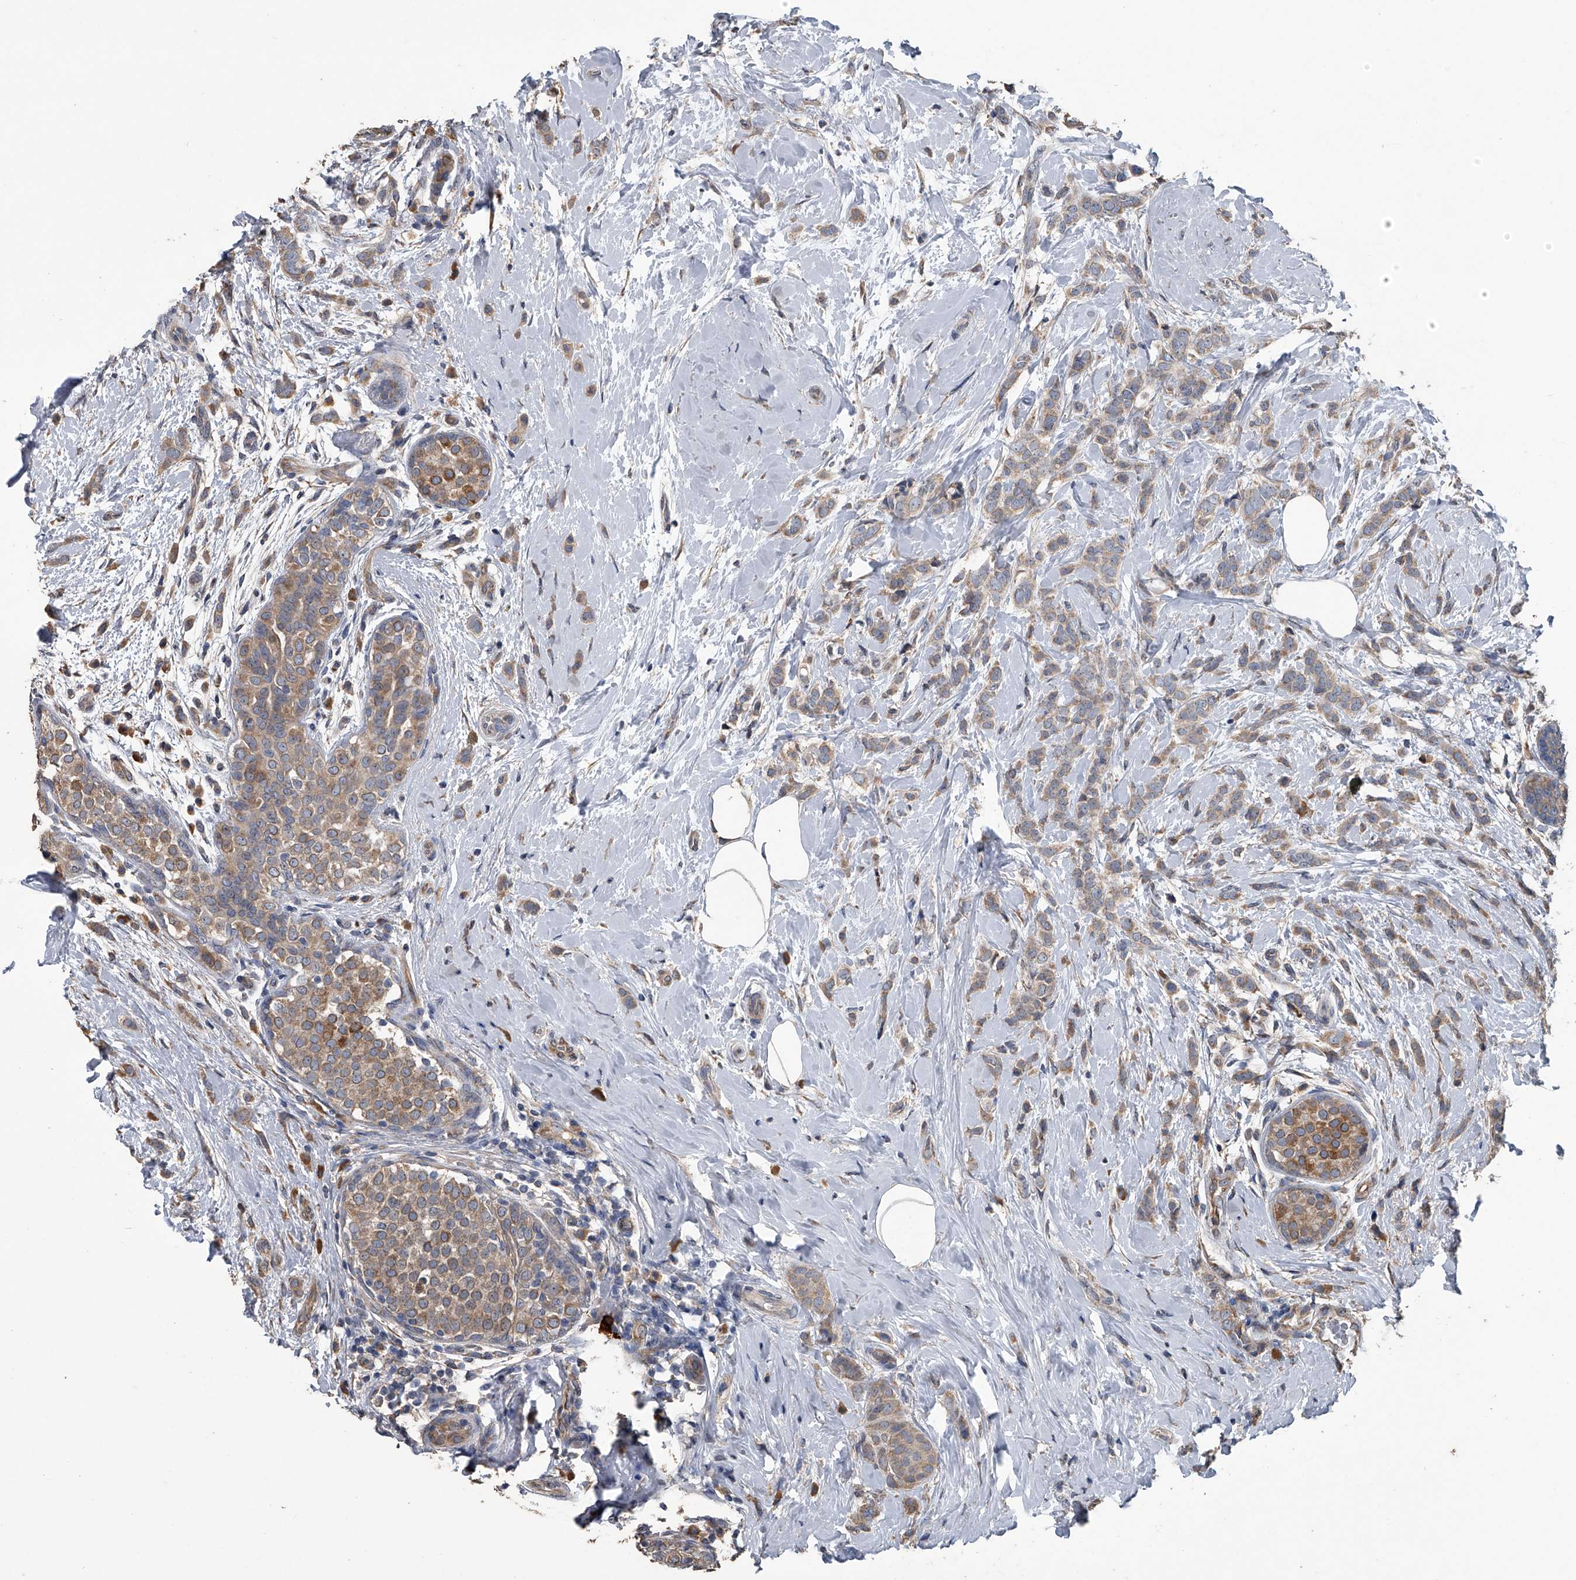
{"staining": {"intensity": "moderate", "quantity": ">75%", "location": "cytoplasmic/membranous"}, "tissue": "breast cancer", "cell_type": "Tumor cells", "image_type": "cancer", "snomed": [{"axis": "morphology", "description": "Lobular carcinoma, in situ"}, {"axis": "morphology", "description": "Lobular carcinoma"}, {"axis": "topography", "description": "Breast"}], "caption": "Immunohistochemistry (IHC) (DAB) staining of breast cancer (lobular carcinoma) exhibits moderate cytoplasmic/membranous protein staining in approximately >75% of tumor cells.", "gene": "PCLO", "patient": {"sex": "female", "age": 41}}